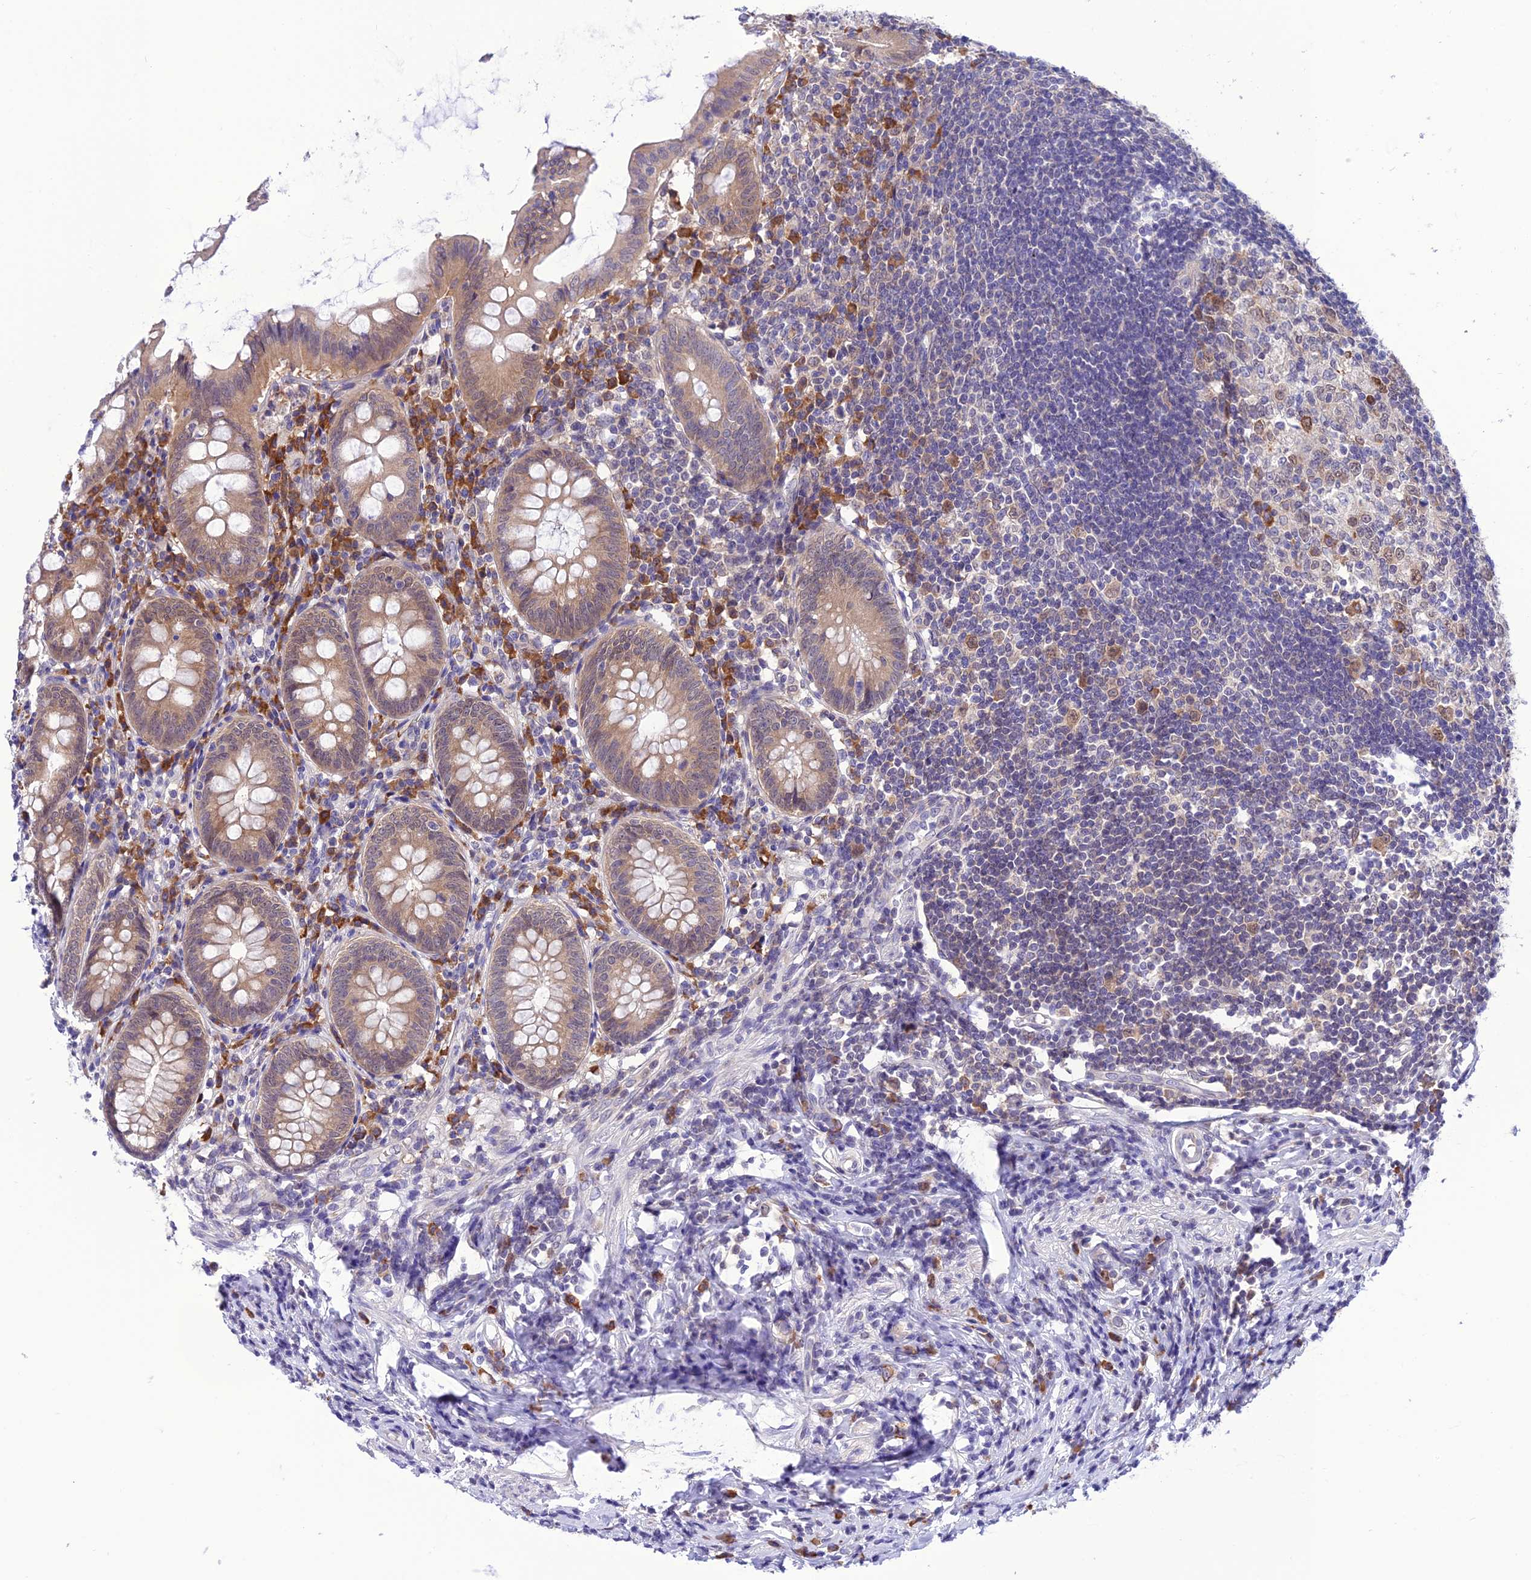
{"staining": {"intensity": "weak", "quantity": ">75%", "location": "cytoplasmic/membranous"}, "tissue": "appendix", "cell_type": "Glandular cells", "image_type": "normal", "snomed": [{"axis": "morphology", "description": "Normal tissue, NOS"}, {"axis": "topography", "description": "Appendix"}], "caption": "Protein expression analysis of normal human appendix reveals weak cytoplasmic/membranous expression in about >75% of glandular cells. Immunohistochemistry (ihc) stains the protein in brown and the nuclei are stained blue.", "gene": "RNF126", "patient": {"sex": "female", "age": 54}}